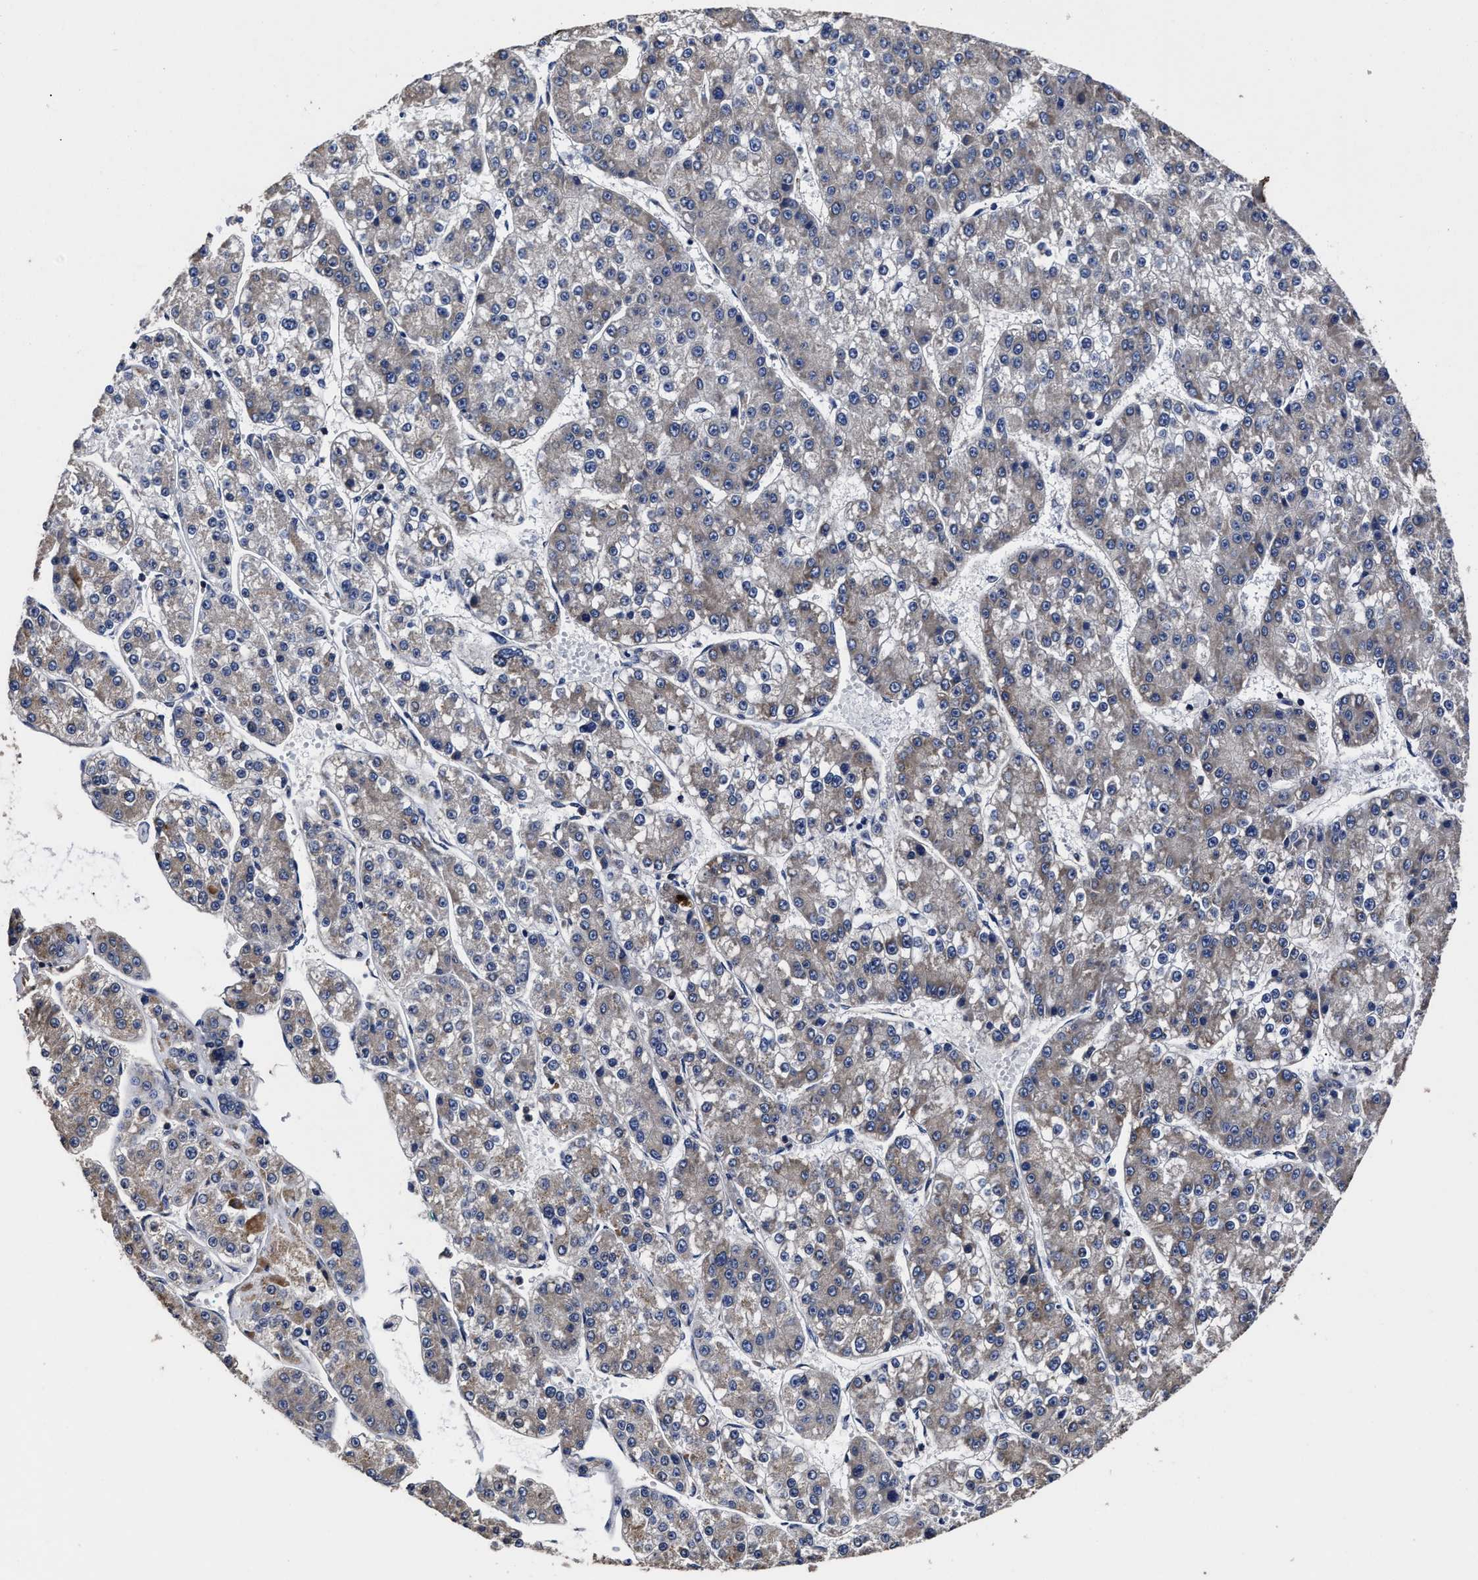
{"staining": {"intensity": "negative", "quantity": "none", "location": "none"}, "tissue": "liver cancer", "cell_type": "Tumor cells", "image_type": "cancer", "snomed": [{"axis": "morphology", "description": "Carcinoma, Hepatocellular, NOS"}, {"axis": "topography", "description": "Liver"}], "caption": "A high-resolution micrograph shows immunohistochemistry (IHC) staining of hepatocellular carcinoma (liver), which displays no significant expression in tumor cells.", "gene": "AVEN", "patient": {"sex": "female", "age": 73}}